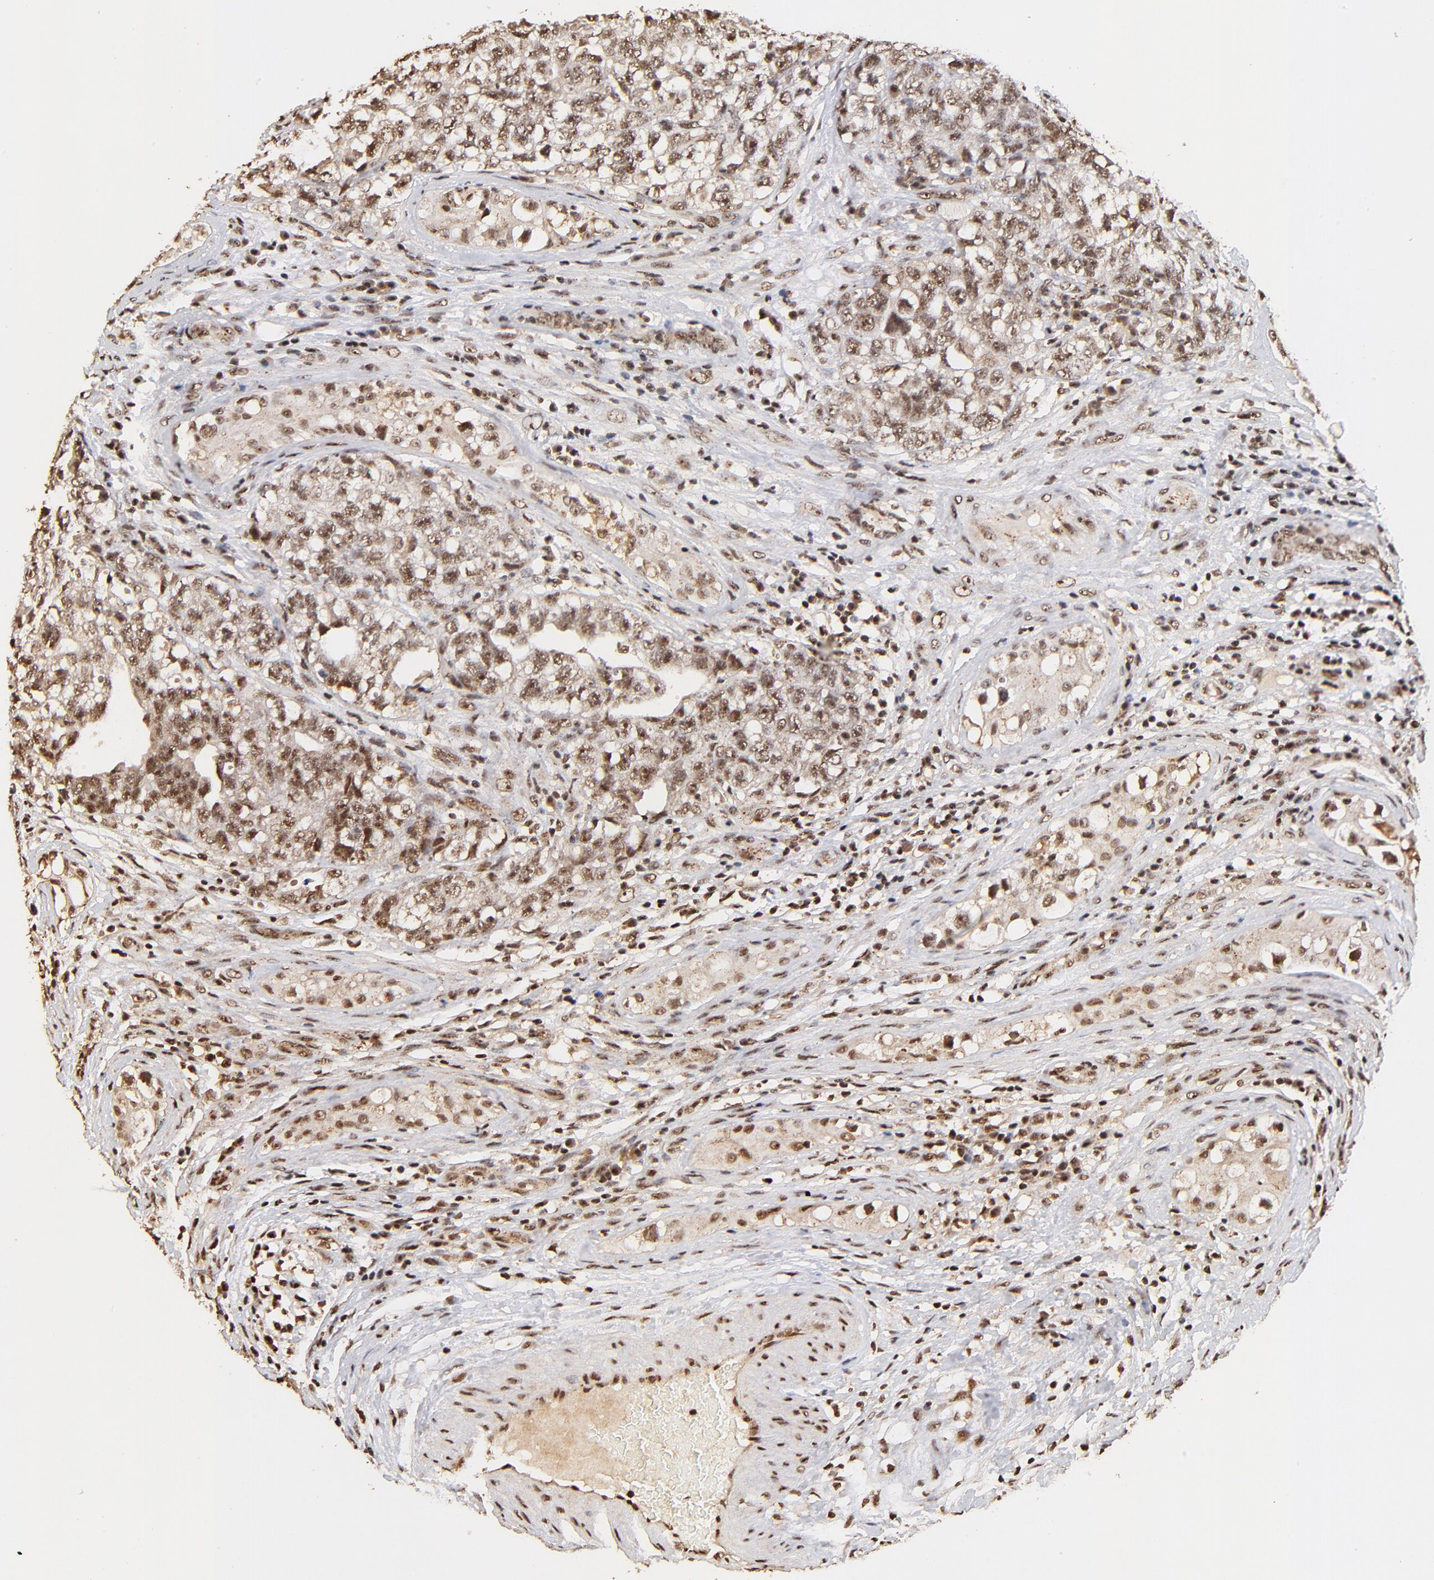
{"staining": {"intensity": "moderate", "quantity": ">75%", "location": "cytoplasmic/membranous,nuclear"}, "tissue": "testis cancer", "cell_type": "Tumor cells", "image_type": "cancer", "snomed": [{"axis": "morphology", "description": "Carcinoma, Embryonal, NOS"}, {"axis": "topography", "description": "Testis"}], "caption": "Testis embryonal carcinoma tissue shows moderate cytoplasmic/membranous and nuclear expression in about >75% of tumor cells, visualized by immunohistochemistry. (Brightfield microscopy of DAB IHC at high magnification).", "gene": "MED12", "patient": {"sex": "male", "age": 31}}